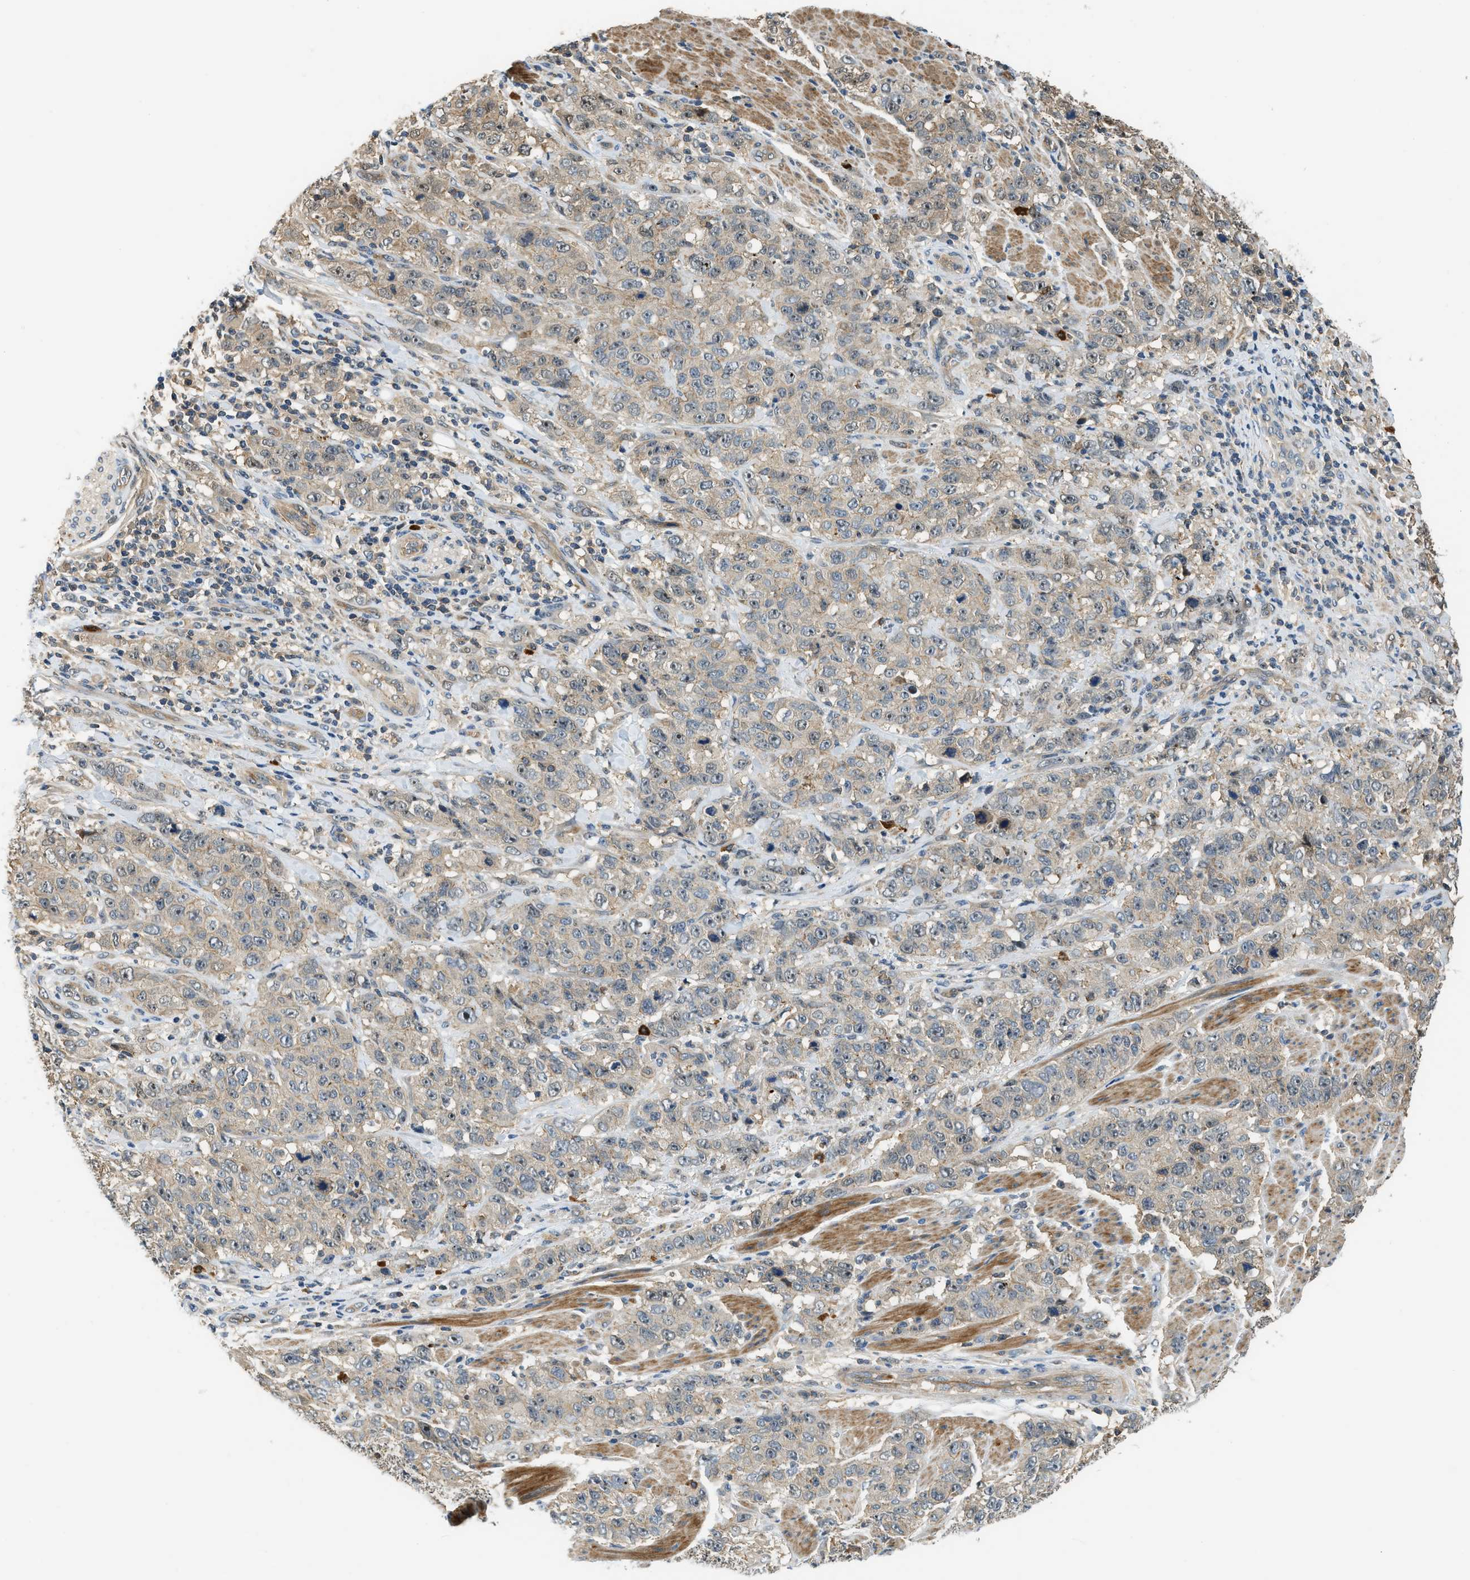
{"staining": {"intensity": "weak", "quantity": "25%-75%", "location": "cytoplasmic/membranous"}, "tissue": "stomach cancer", "cell_type": "Tumor cells", "image_type": "cancer", "snomed": [{"axis": "morphology", "description": "Adenocarcinoma, NOS"}, {"axis": "topography", "description": "Stomach"}], "caption": "This is a photomicrograph of immunohistochemistry (IHC) staining of stomach cancer, which shows weak positivity in the cytoplasmic/membranous of tumor cells.", "gene": "CBLB", "patient": {"sex": "male", "age": 48}}